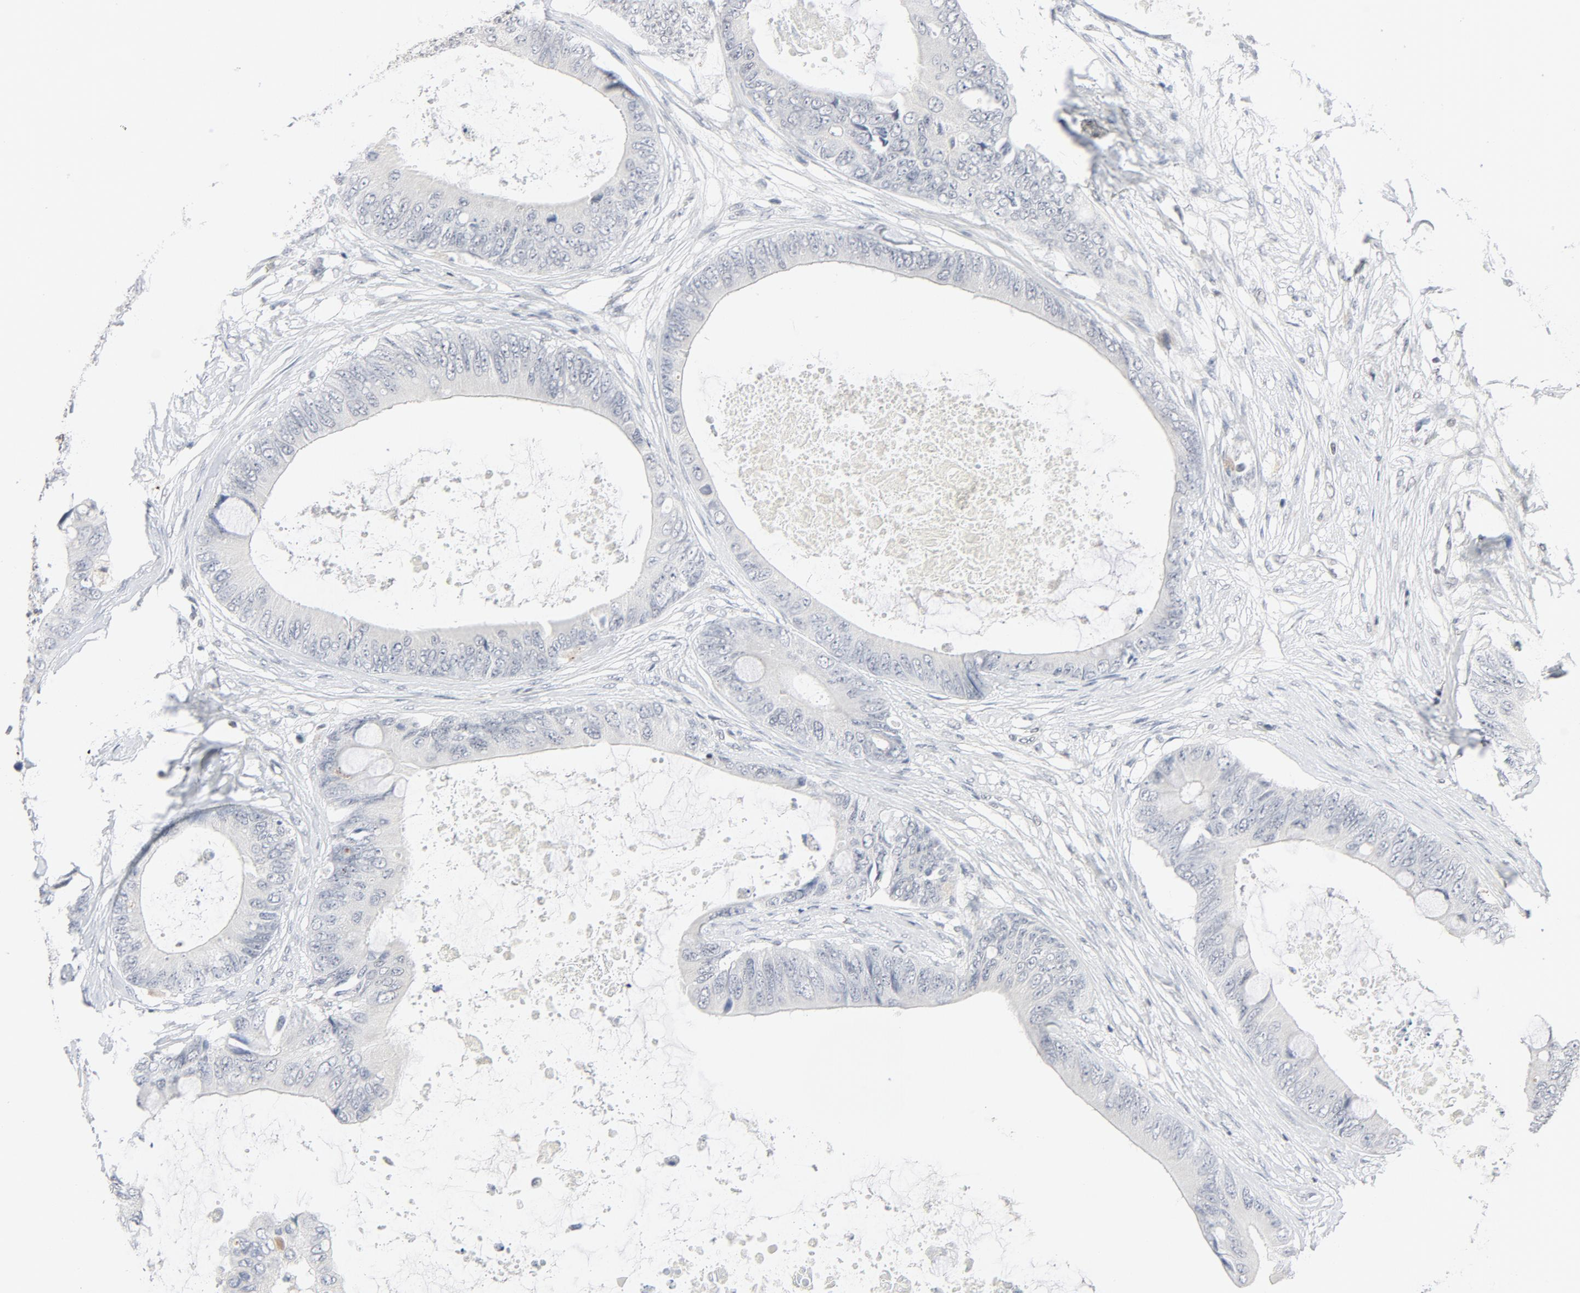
{"staining": {"intensity": "negative", "quantity": "none", "location": "none"}, "tissue": "colorectal cancer", "cell_type": "Tumor cells", "image_type": "cancer", "snomed": [{"axis": "morphology", "description": "Normal tissue, NOS"}, {"axis": "morphology", "description": "Adenocarcinoma, NOS"}, {"axis": "topography", "description": "Rectum"}, {"axis": "topography", "description": "Peripheral nerve tissue"}], "caption": "The micrograph shows no staining of tumor cells in colorectal cancer (adenocarcinoma). (DAB (3,3'-diaminobenzidine) immunohistochemistry, high magnification).", "gene": "GABPA", "patient": {"sex": "female", "age": 77}}